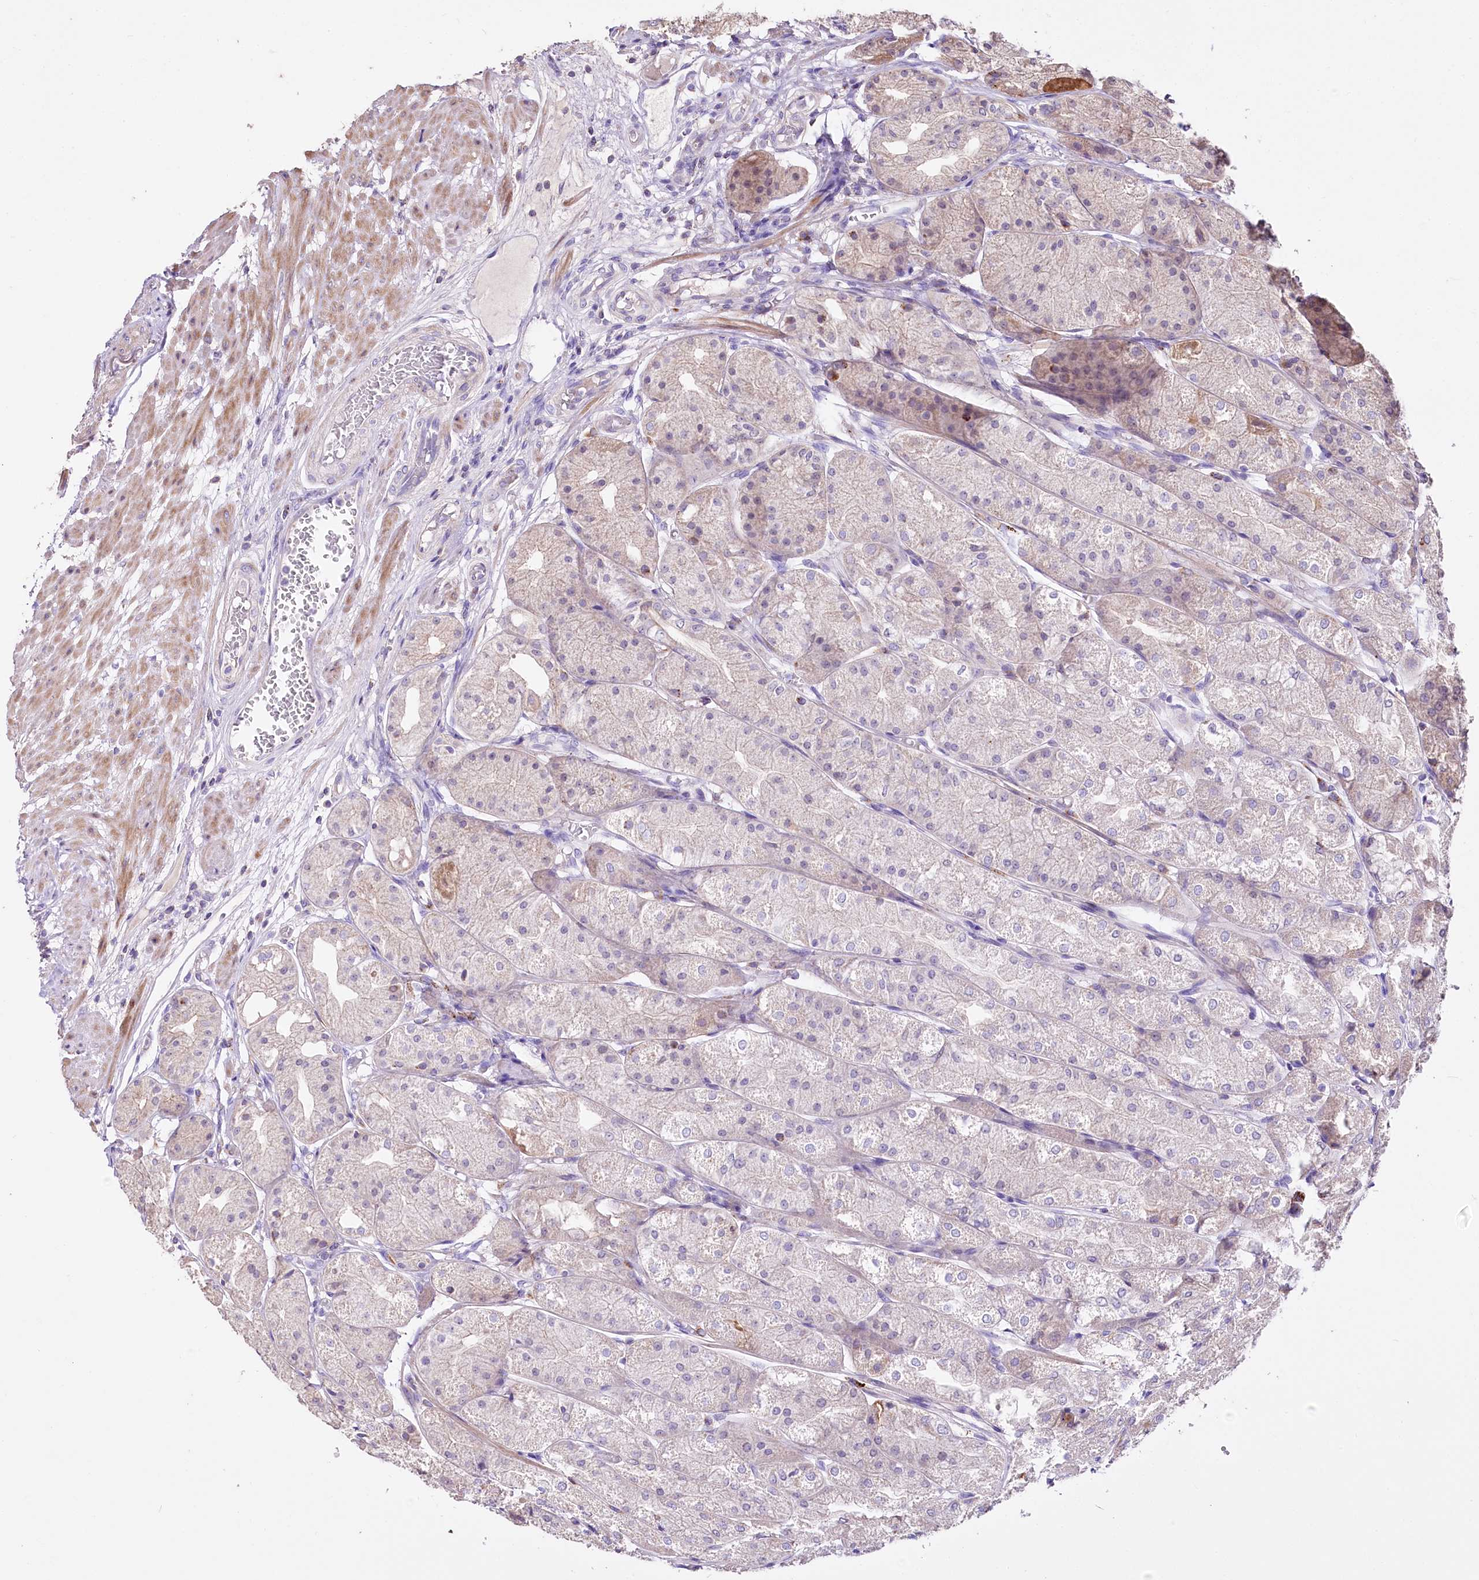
{"staining": {"intensity": "moderate", "quantity": "<25%", "location": "cytoplasmic/membranous"}, "tissue": "stomach", "cell_type": "Glandular cells", "image_type": "normal", "snomed": [{"axis": "morphology", "description": "Normal tissue, NOS"}, {"axis": "topography", "description": "Stomach, upper"}], "caption": "Brown immunohistochemical staining in normal human stomach exhibits moderate cytoplasmic/membranous staining in about <25% of glandular cells.", "gene": "PTER", "patient": {"sex": "male", "age": 72}}